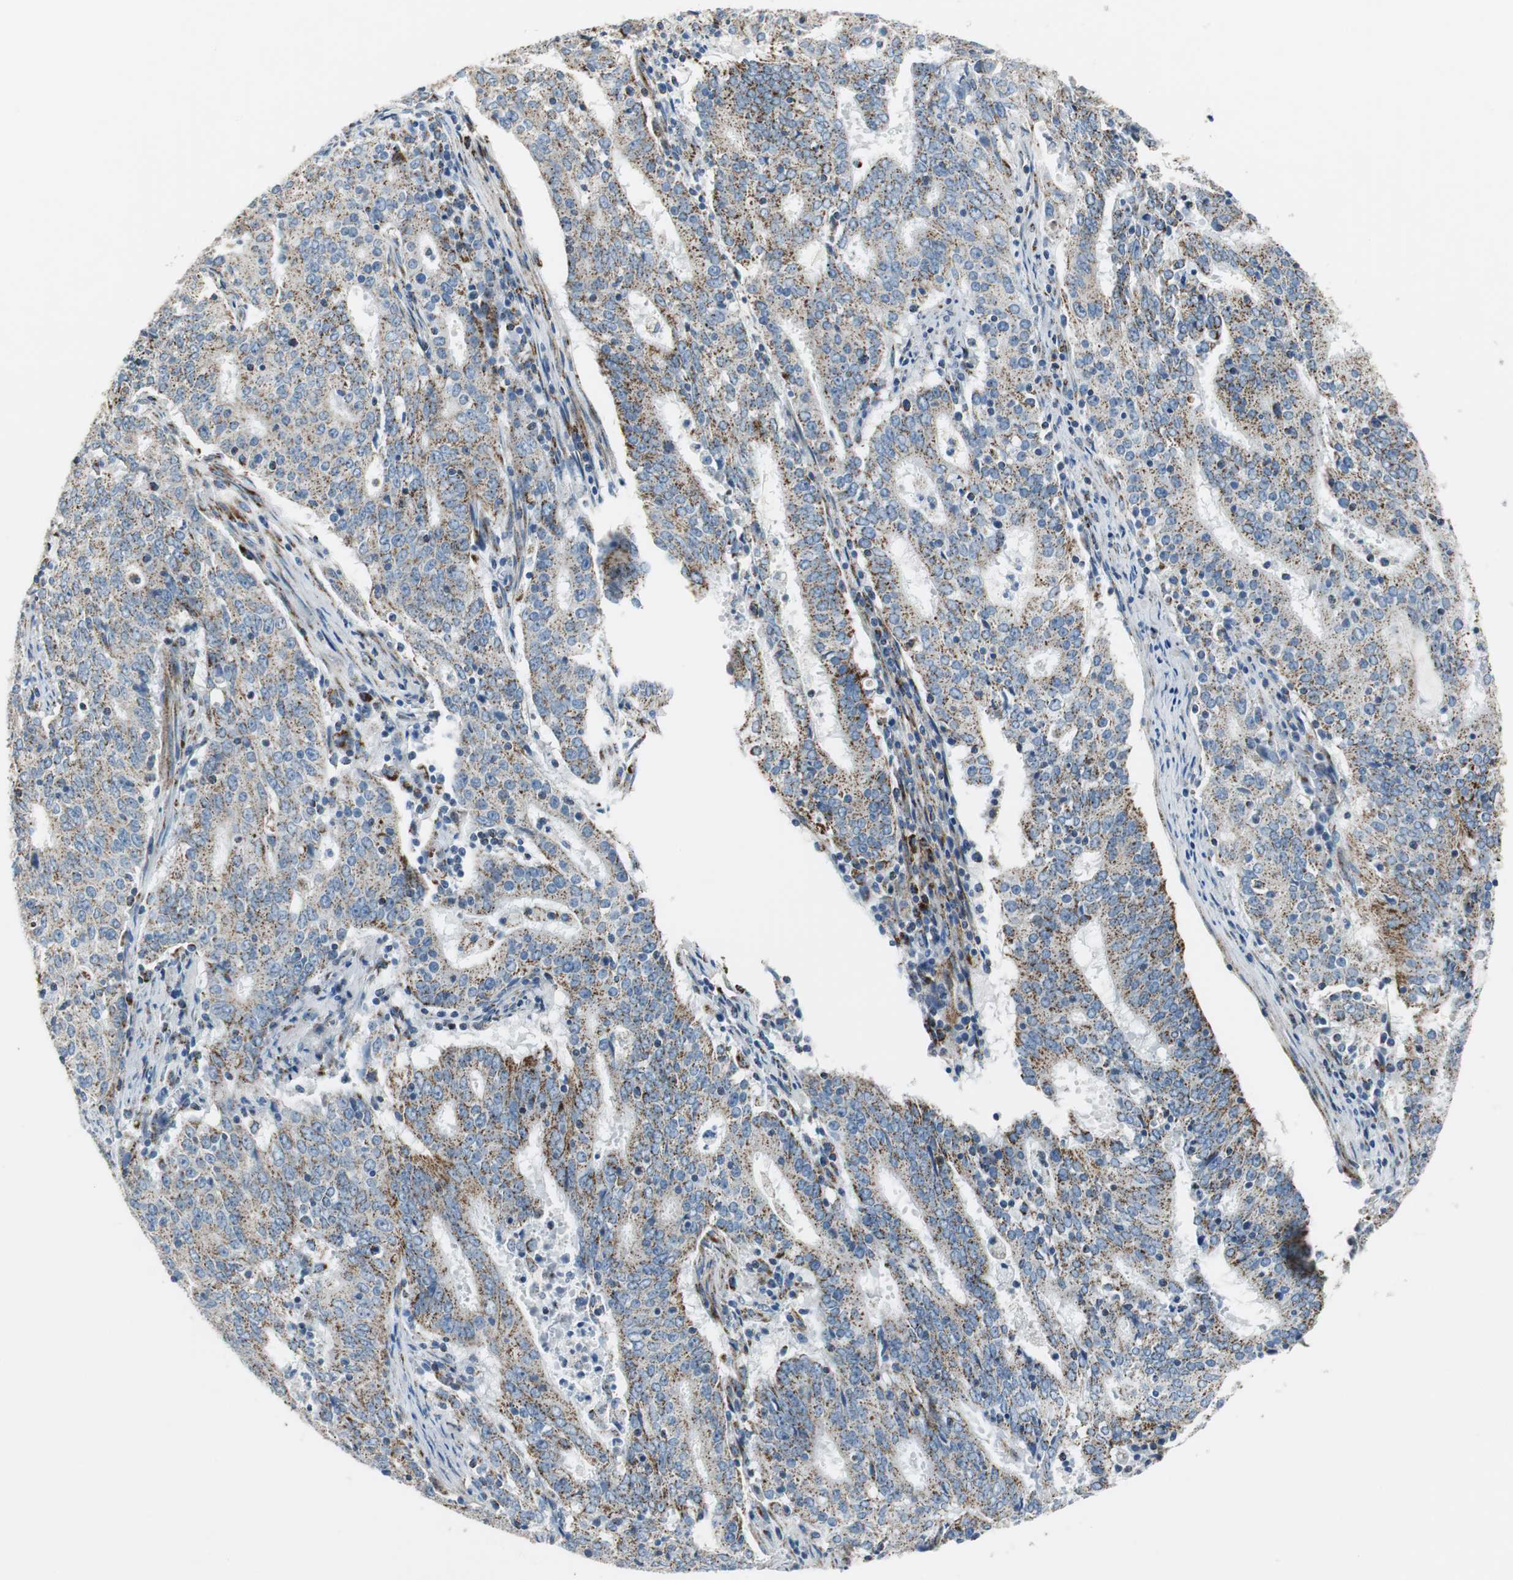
{"staining": {"intensity": "strong", "quantity": "25%-75%", "location": "cytoplasmic/membranous"}, "tissue": "cervical cancer", "cell_type": "Tumor cells", "image_type": "cancer", "snomed": [{"axis": "morphology", "description": "Adenocarcinoma, NOS"}, {"axis": "topography", "description": "Cervix"}], "caption": "A high amount of strong cytoplasmic/membranous staining is appreciated in about 25%-75% of tumor cells in cervical cancer (adenocarcinoma) tissue. (DAB (3,3'-diaminobenzidine) IHC with brightfield microscopy, high magnification).", "gene": "C1QTNF7", "patient": {"sex": "female", "age": 44}}